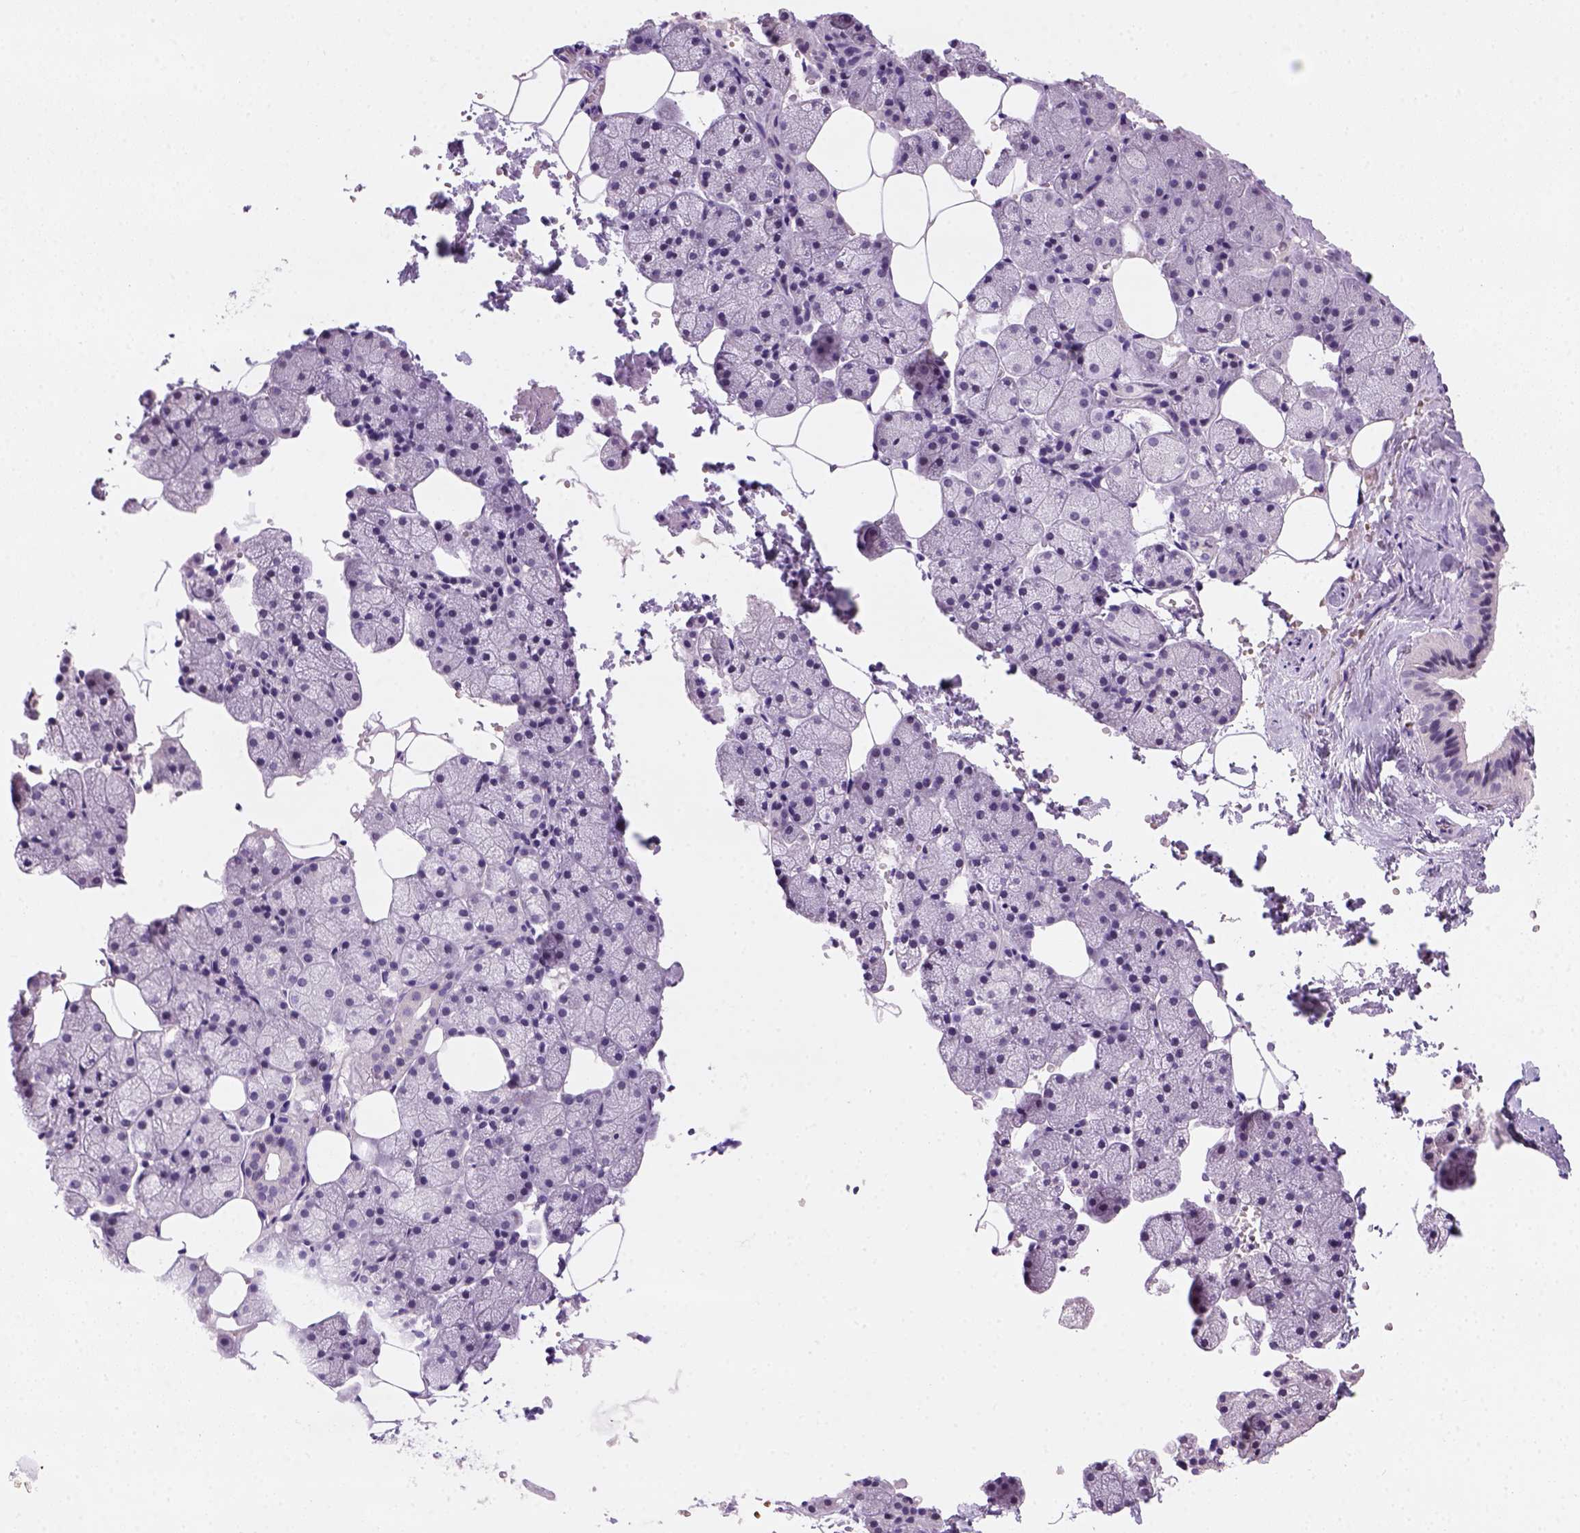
{"staining": {"intensity": "negative", "quantity": "none", "location": "none"}, "tissue": "salivary gland", "cell_type": "Glandular cells", "image_type": "normal", "snomed": [{"axis": "morphology", "description": "Normal tissue, NOS"}, {"axis": "topography", "description": "Salivary gland"}], "caption": "Glandular cells show no significant protein positivity in unremarkable salivary gland. (DAB immunohistochemistry (IHC) visualized using brightfield microscopy, high magnification).", "gene": "ZMAT4", "patient": {"sex": "male", "age": 38}}